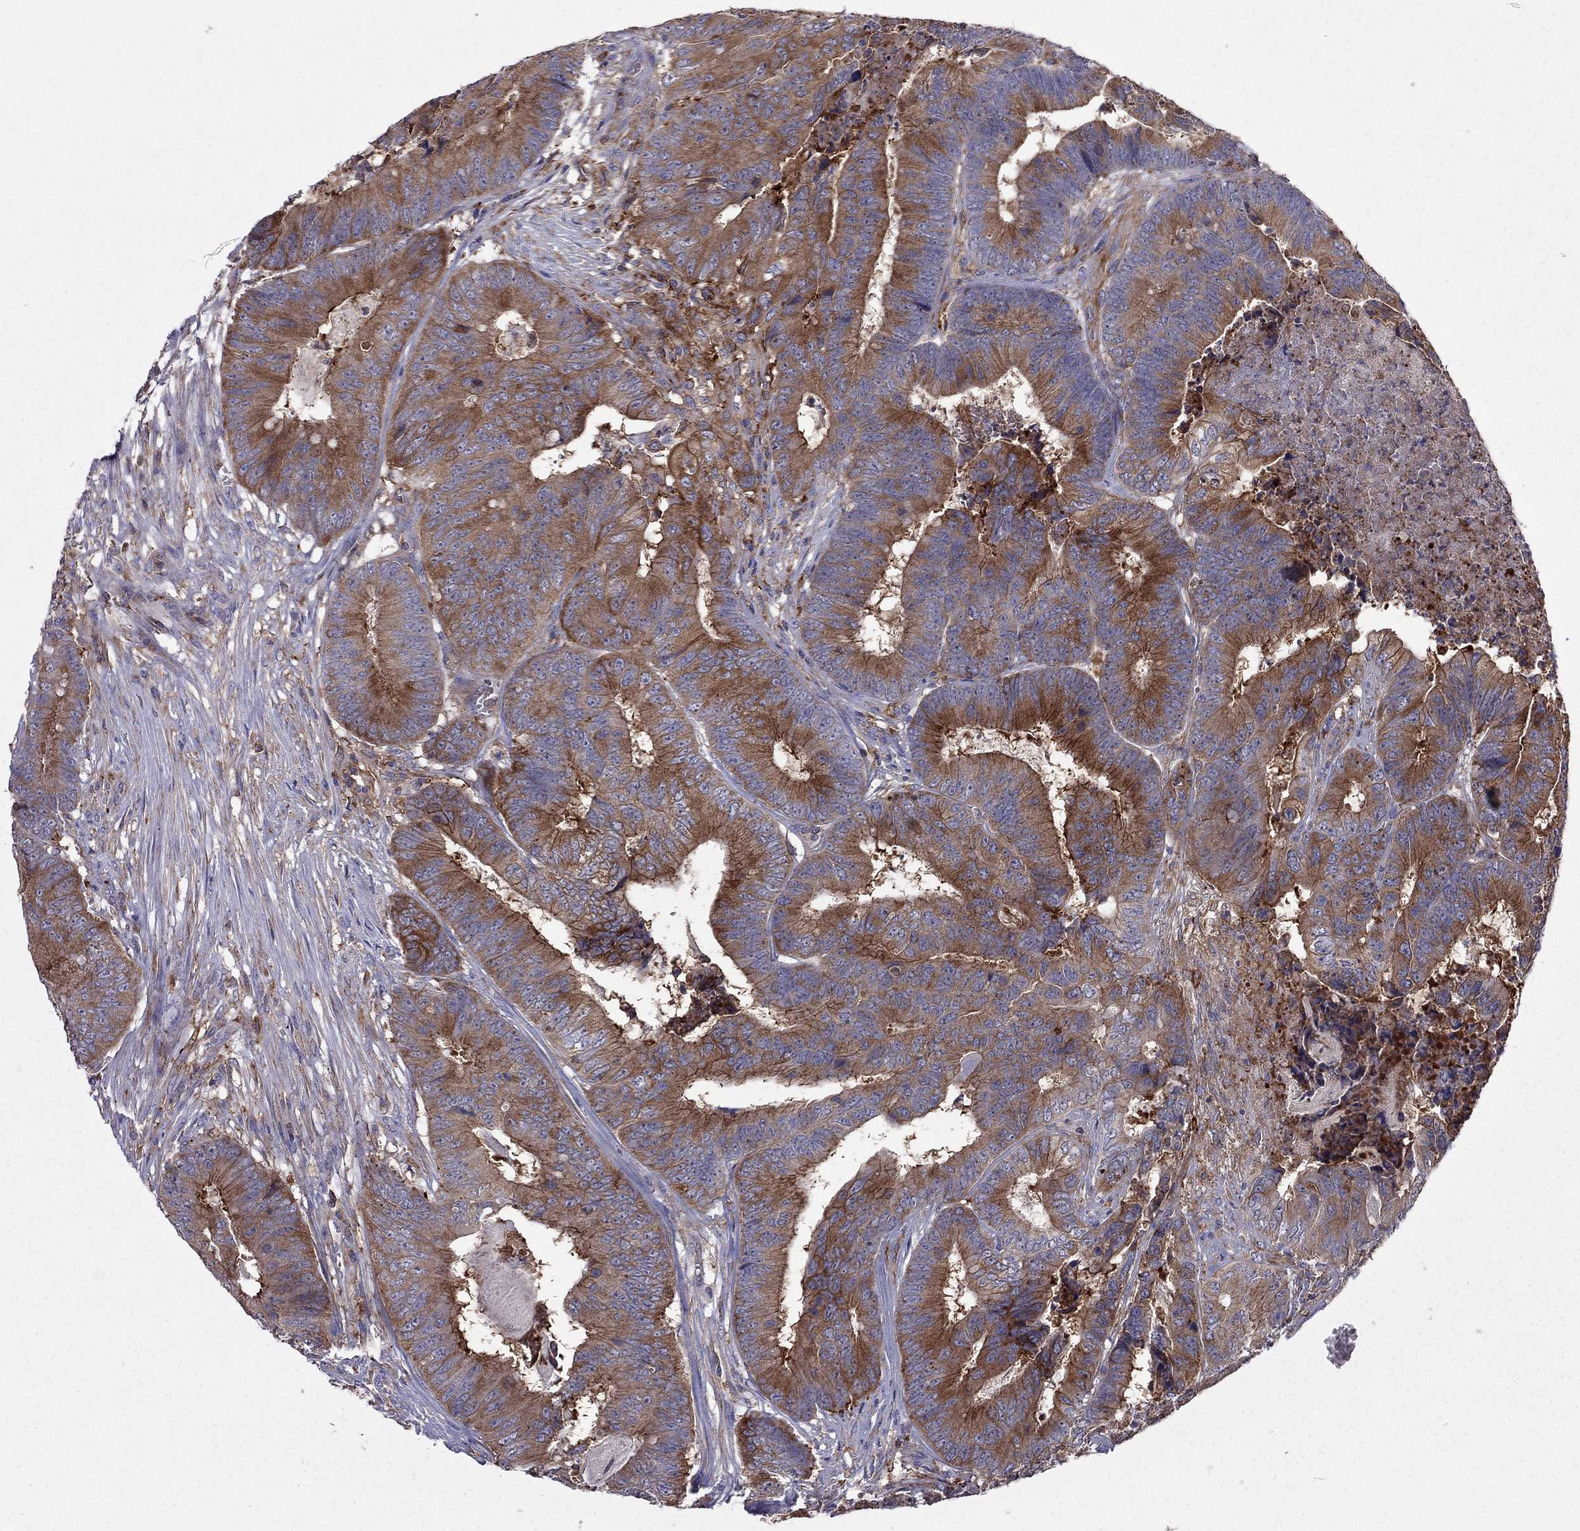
{"staining": {"intensity": "strong", "quantity": ">75%", "location": "cytoplasmic/membranous"}, "tissue": "colorectal cancer", "cell_type": "Tumor cells", "image_type": "cancer", "snomed": [{"axis": "morphology", "description": "Adenocarcinoma, NOS"}, {"axis": "topography", "description": "Colon"}], "caption": "An IHC micrograph of neoplastic tissue is shown. Protein staining in brown labels strong cytoplasmic/membranous positivity in colorectal adenocarcinoma within tumor cells. (DAB (3,3'-diaminobenzidine) IHC with brightfield microscopy, high magnification).", "gene": "EIF4E3", "patient": {"sex": "male", "age": 84}}